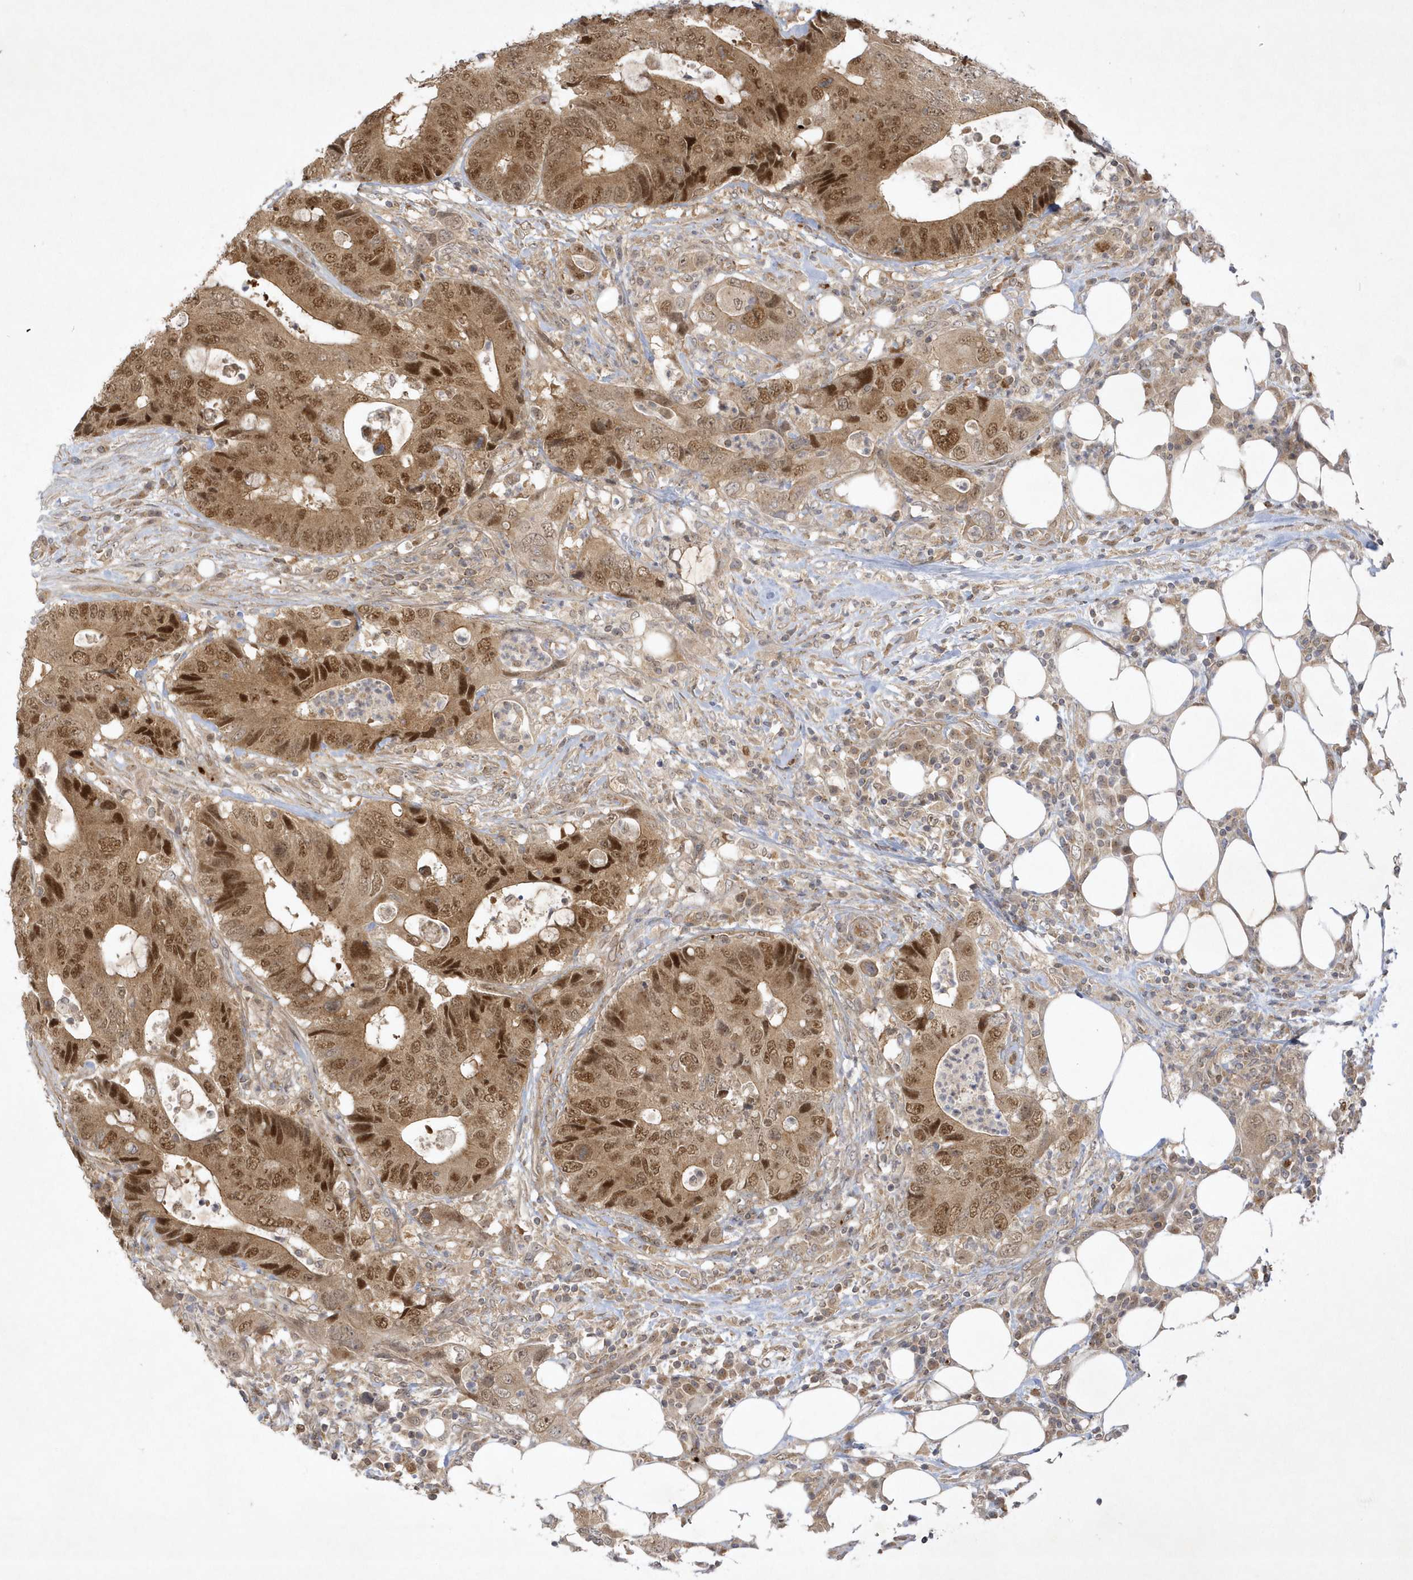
{"staining": {"intensity": "moderate", "quantity": ">75%", "location": "cytoplasmic/membranous,nuclear"}, "tissue": "colorectal cancer", "cell_type": "Tumor cells", "image_type": "cancer", "snomed": [{"axis": "morphology", "description": "Adenocarcinoma, NOS"}, {"axis": "topography", "description": "Colon"}], "caption": "A brown stain shows moderate cytoplasmic/membranous and nuclear expression of a protein in human colorectal adenocarcinoma tumor cells.", "gene": "NAF1", "patient": {"sex": "male", "age": 71}}